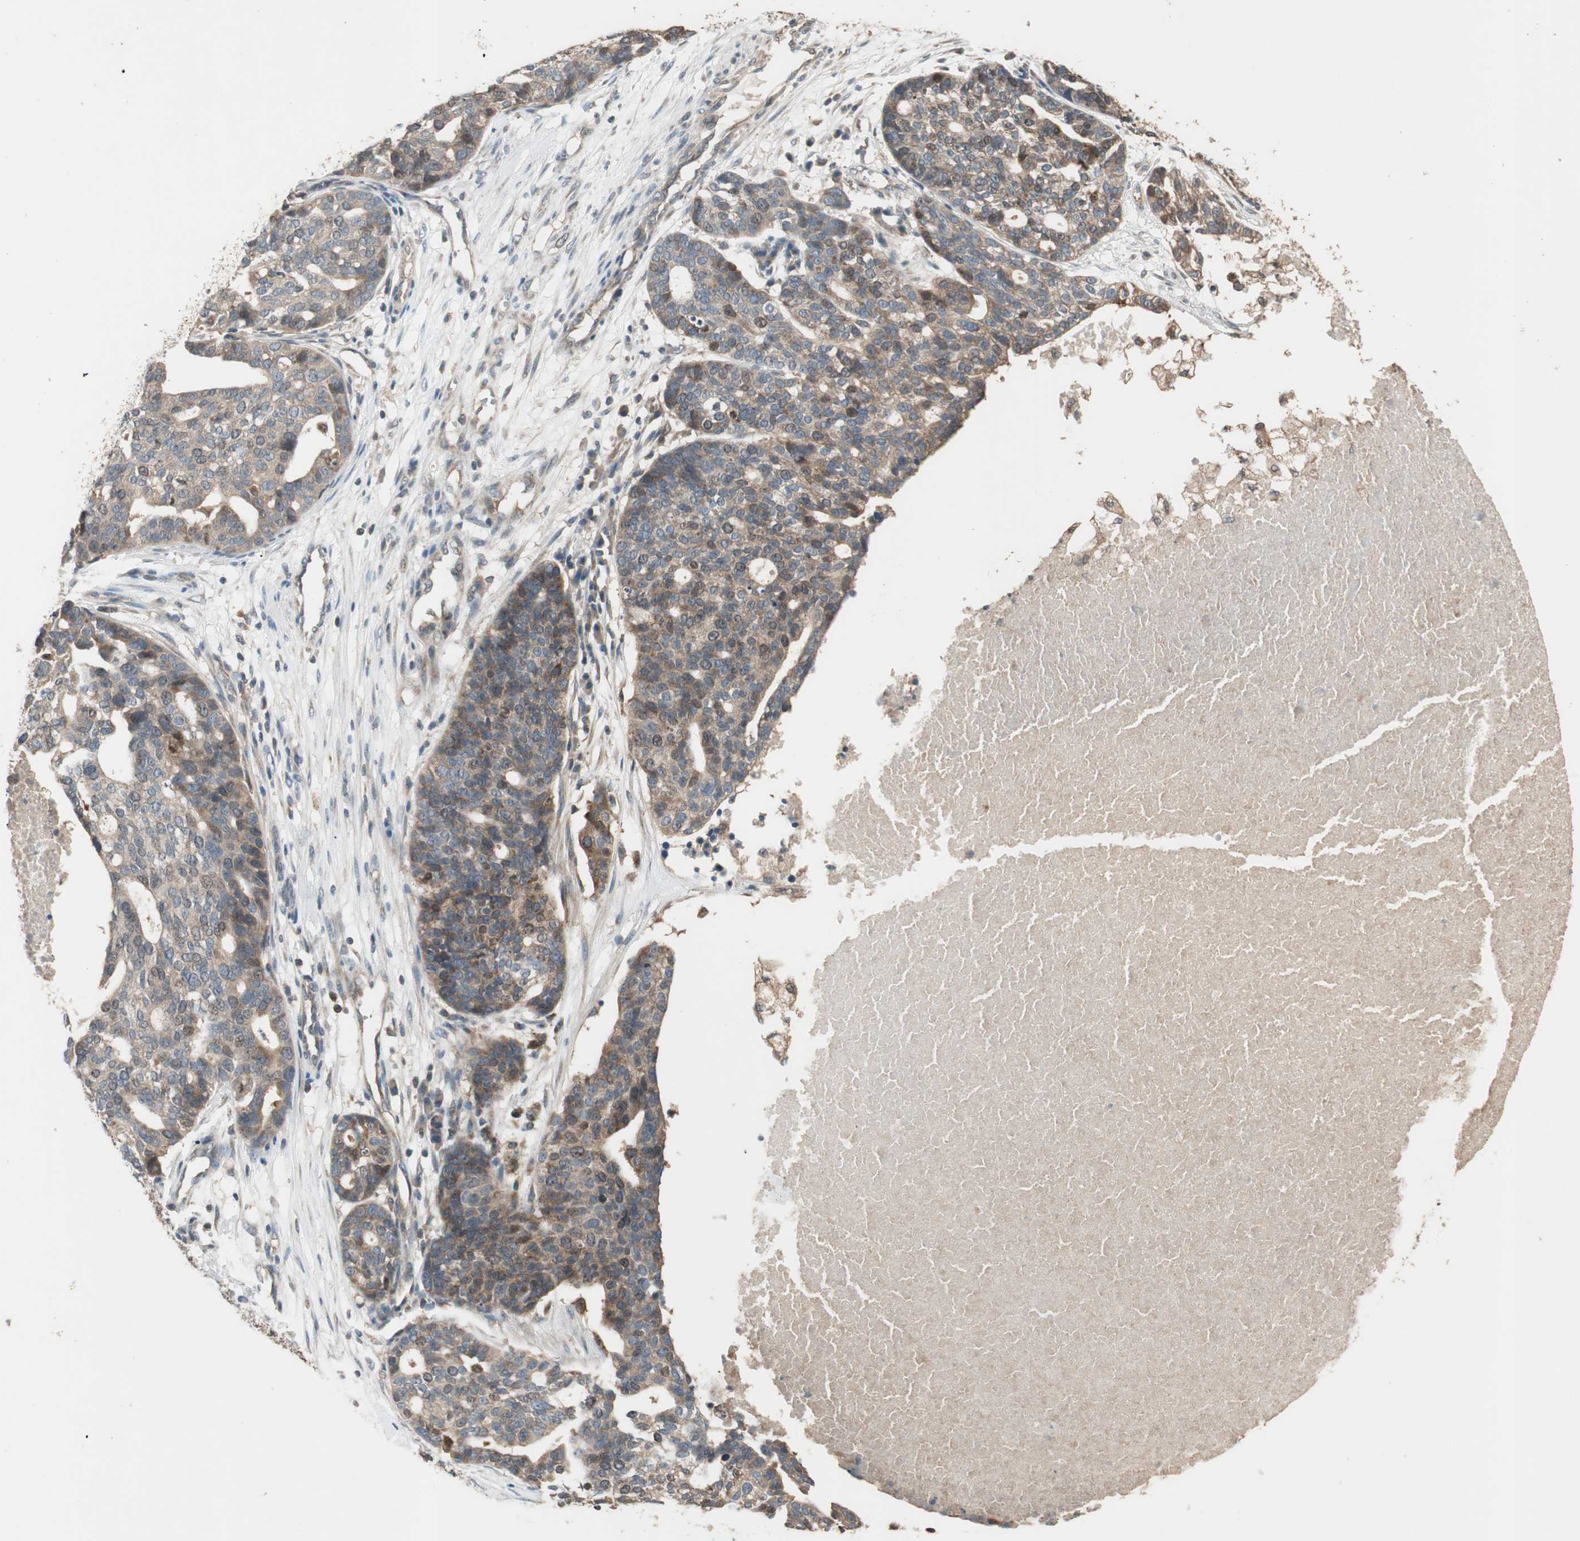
{"staining": {"intensity": "moderate", "quantity": ">75%", "location": "cytoplasmic/membranous"}, "tissue": "ovarian cancer", "cell_type": "Tumor cells", "image_type": "cancer", "snomed": [{"axis": "morphology", "description": "Cystadenocarcinoma, serous, NOS"}, {"axis": "topography", "description": "Ovary"}], "caption": "Immunohistochemistry (IHC) staining of serous cystadenocarcinoma (ovarian), which exhibits medium levels of moderate cytoplasmic/membranous positivity in about >75% of tumor cells indicating moderate cytoplasmic/membranous protein positivity. The staining was performed using DAB (3,3'-diaminobenzidine) (brown) for protein detection and nuclei were counterstained in hematoxylin (blue).", "gene": "ATP6AP2", "patient": {"sex": "female", "age": 59}}